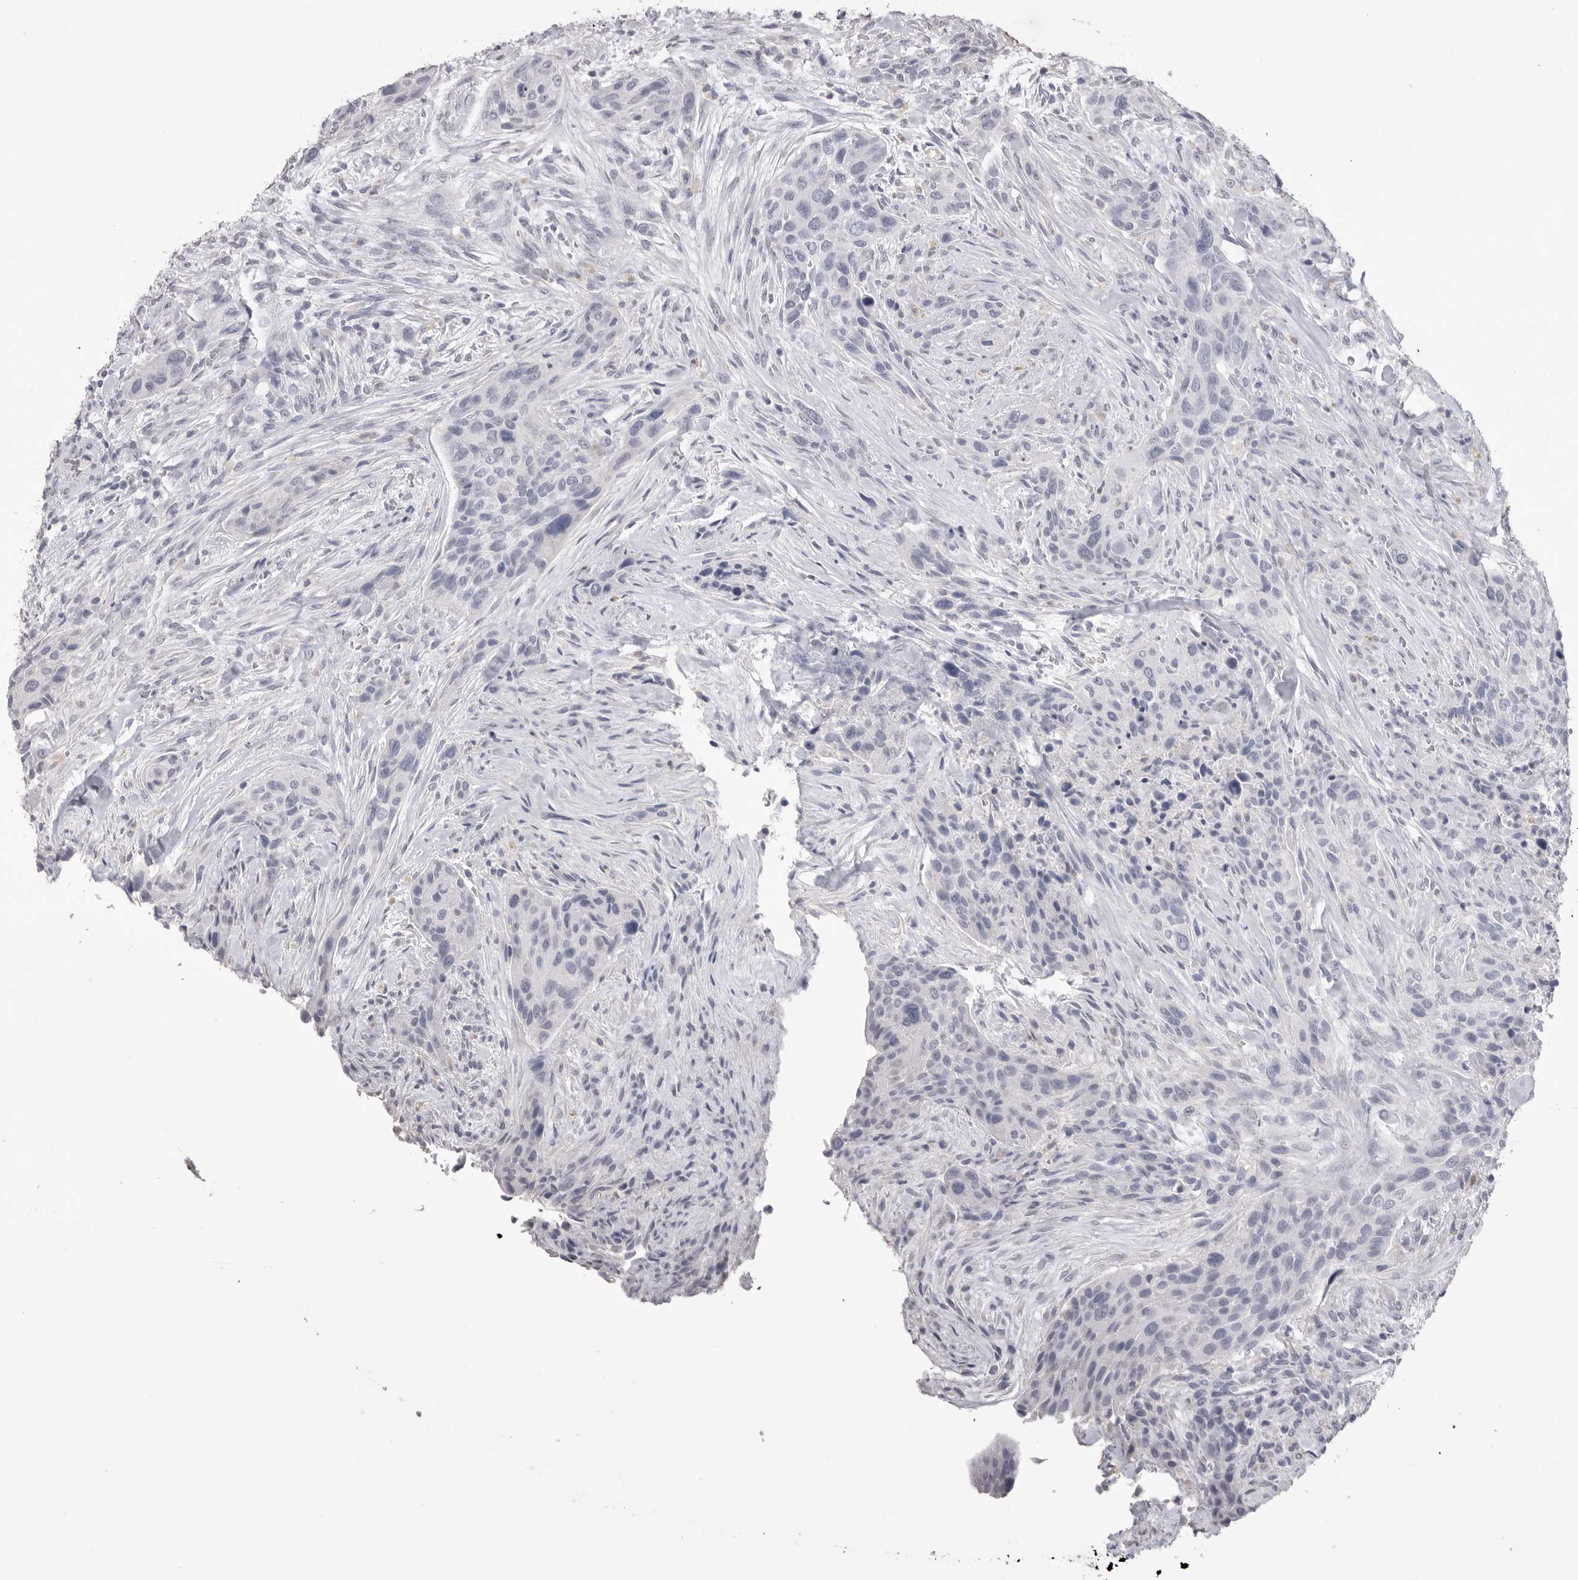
{"staining": {"intensity": "negative", "quantity": "none", "location": "none"}, "tissue": "urothelial cancer", "cell_type": "Tumor cells", "image_type": "cancer", "snomed": [{"axis": "morphology", "description": "Urothelial carcinoma, High grade"}, {"axis": "topography", "description": "Urinary bladder"}], "caption": "DAB immunohistochemical staining of human urothelial cancer displays no significant staining in tumor cells.", "gene": "ICAM5", "patient": {"sex": "male", "age": 35}}